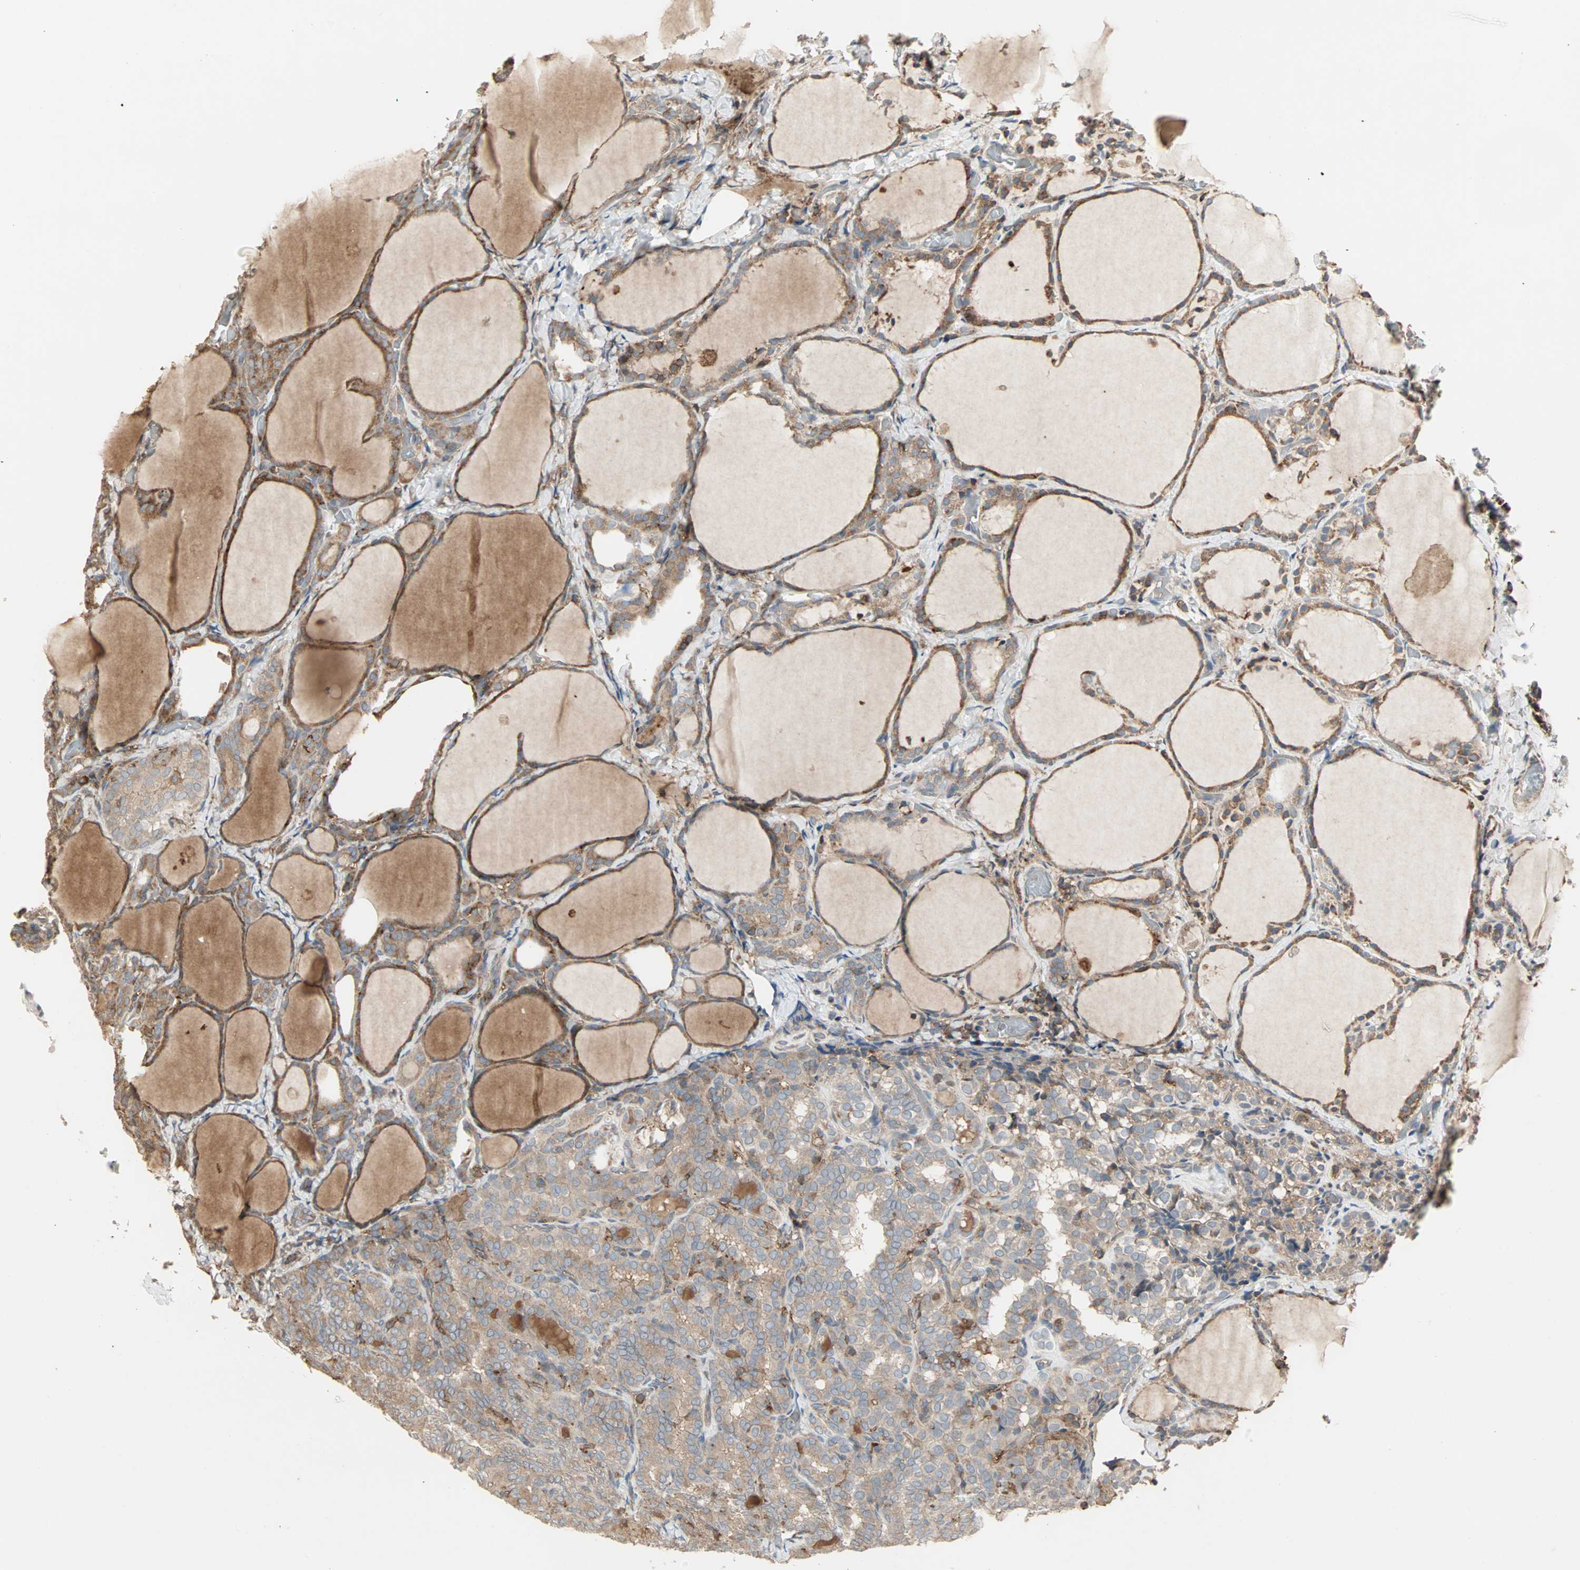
{"staining": {"intensity": "weak", "quantity": ">75%", "location": "cytoplasmic/membranous"}, "tissue": "thyroid cancer", "cell_type": "Tumor cells", "image_type": "cancer", "snomed": [{"axis": "morphology", "description": "Normal tissue, NOS"}, {"axis": "morphology", "description": "Papillary adenocarcinoma, NOS"}, {"axis": "topography", "description": "Thyroid gland"}], "caption": "A high-resolution histopathology image shows IHC staining of thyroid papillary adenocarcinoma, which demonstrates weak cytoplasmic/membranous expression in approximately >75% of tumor cells. Nuclei are stained in blue.", "gene": "GNAI2", "patient": {"sex": "female", "age": 30}}